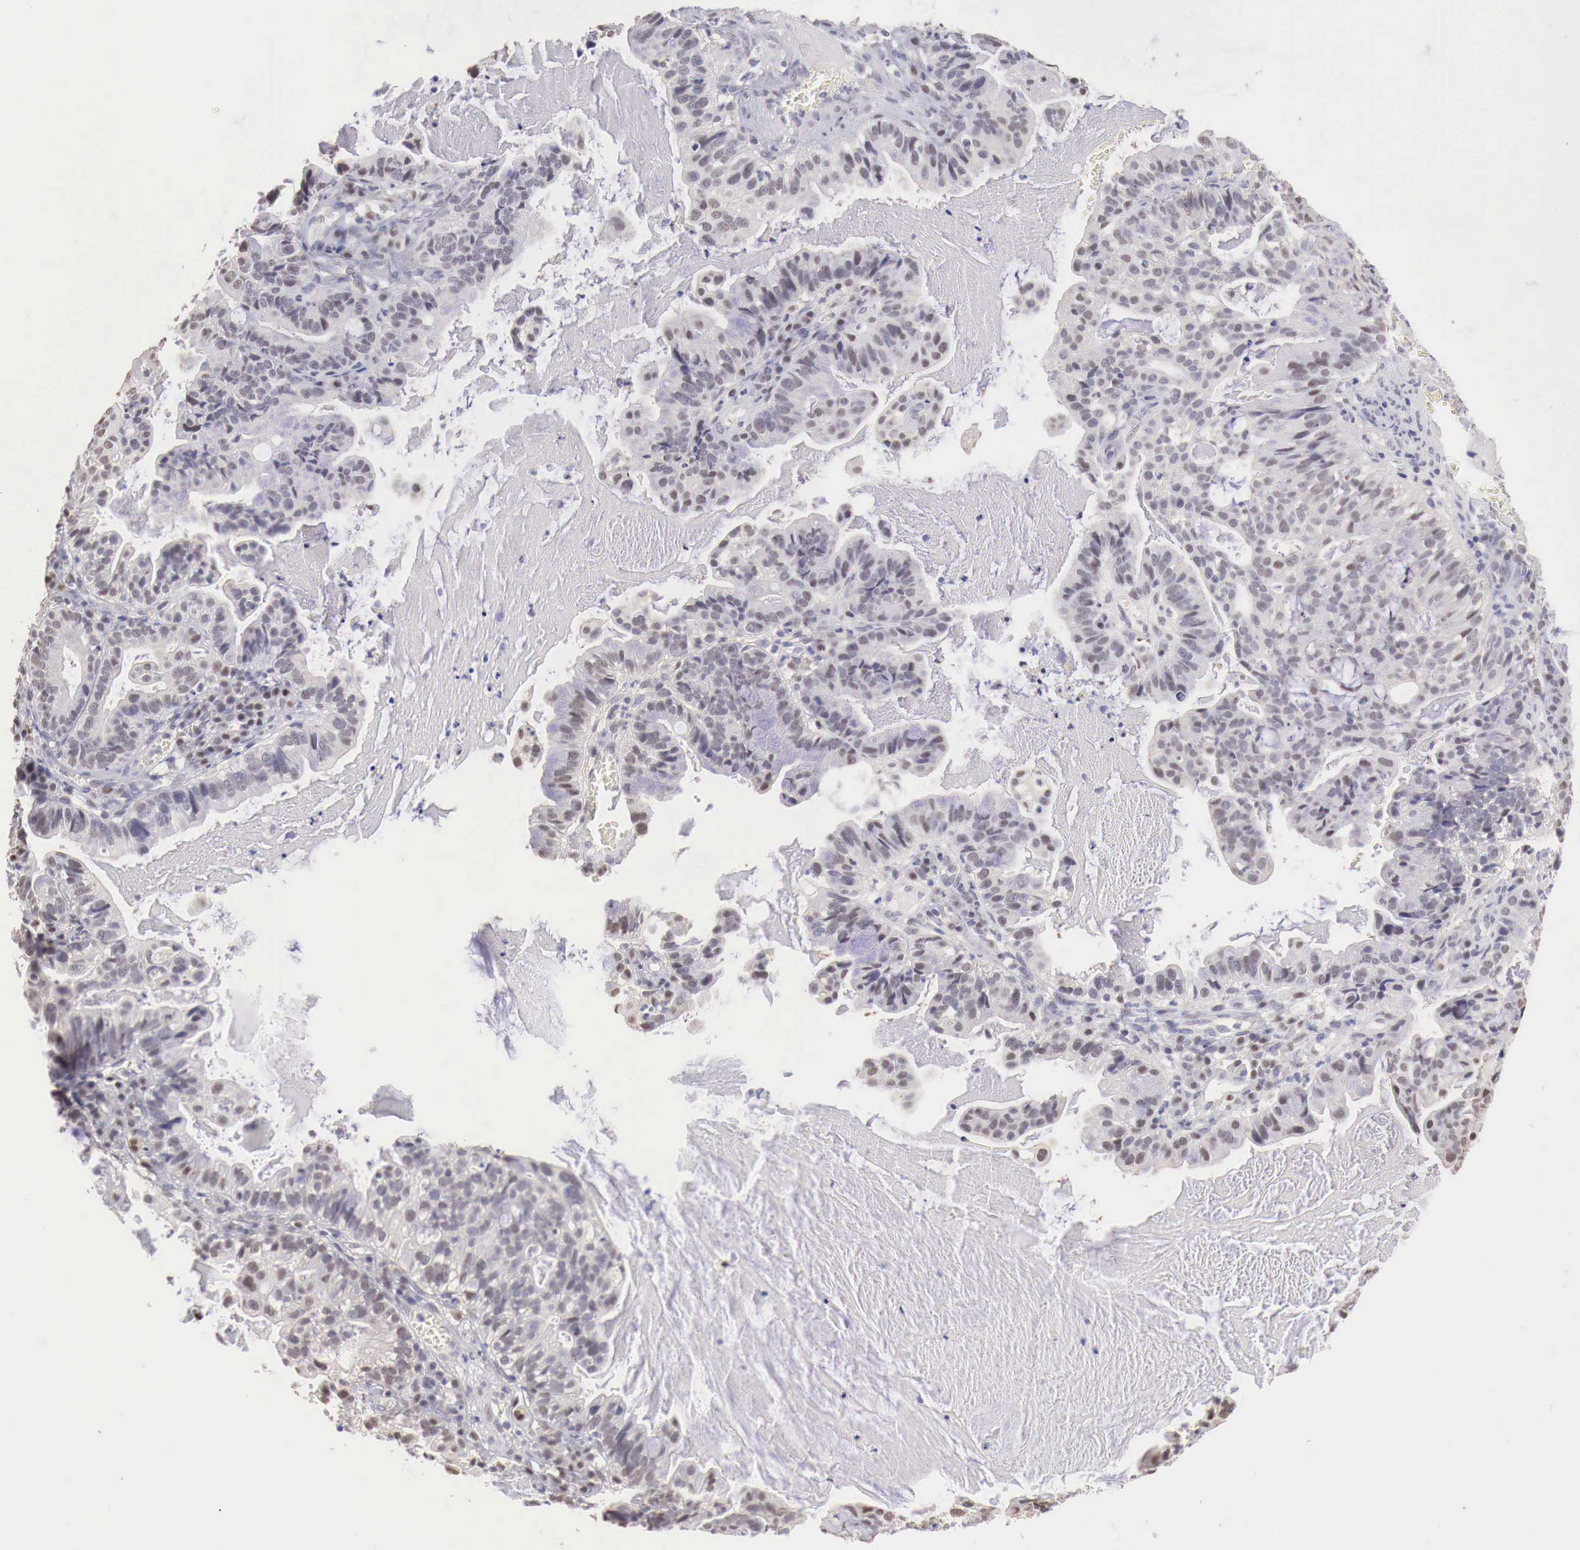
{"staining": {"intensity": "weak", "quantity": "<25%", "location": "nuclear"}, "tissue": "cervical cancer", "cell_type": "Tumor cells", "image_type": "cancer", "snomed": [{"axis": "morphology", "description": "Adenocarcinoma, NOS"}, {"axis": "topography", "description": "Cervix"}], "caption": "Image shows no protein positivity in tumor cells of cervical adenocarcinoma tissue.", "gene": "UBA1", "patient": {"sex": "female", "age": 41}}